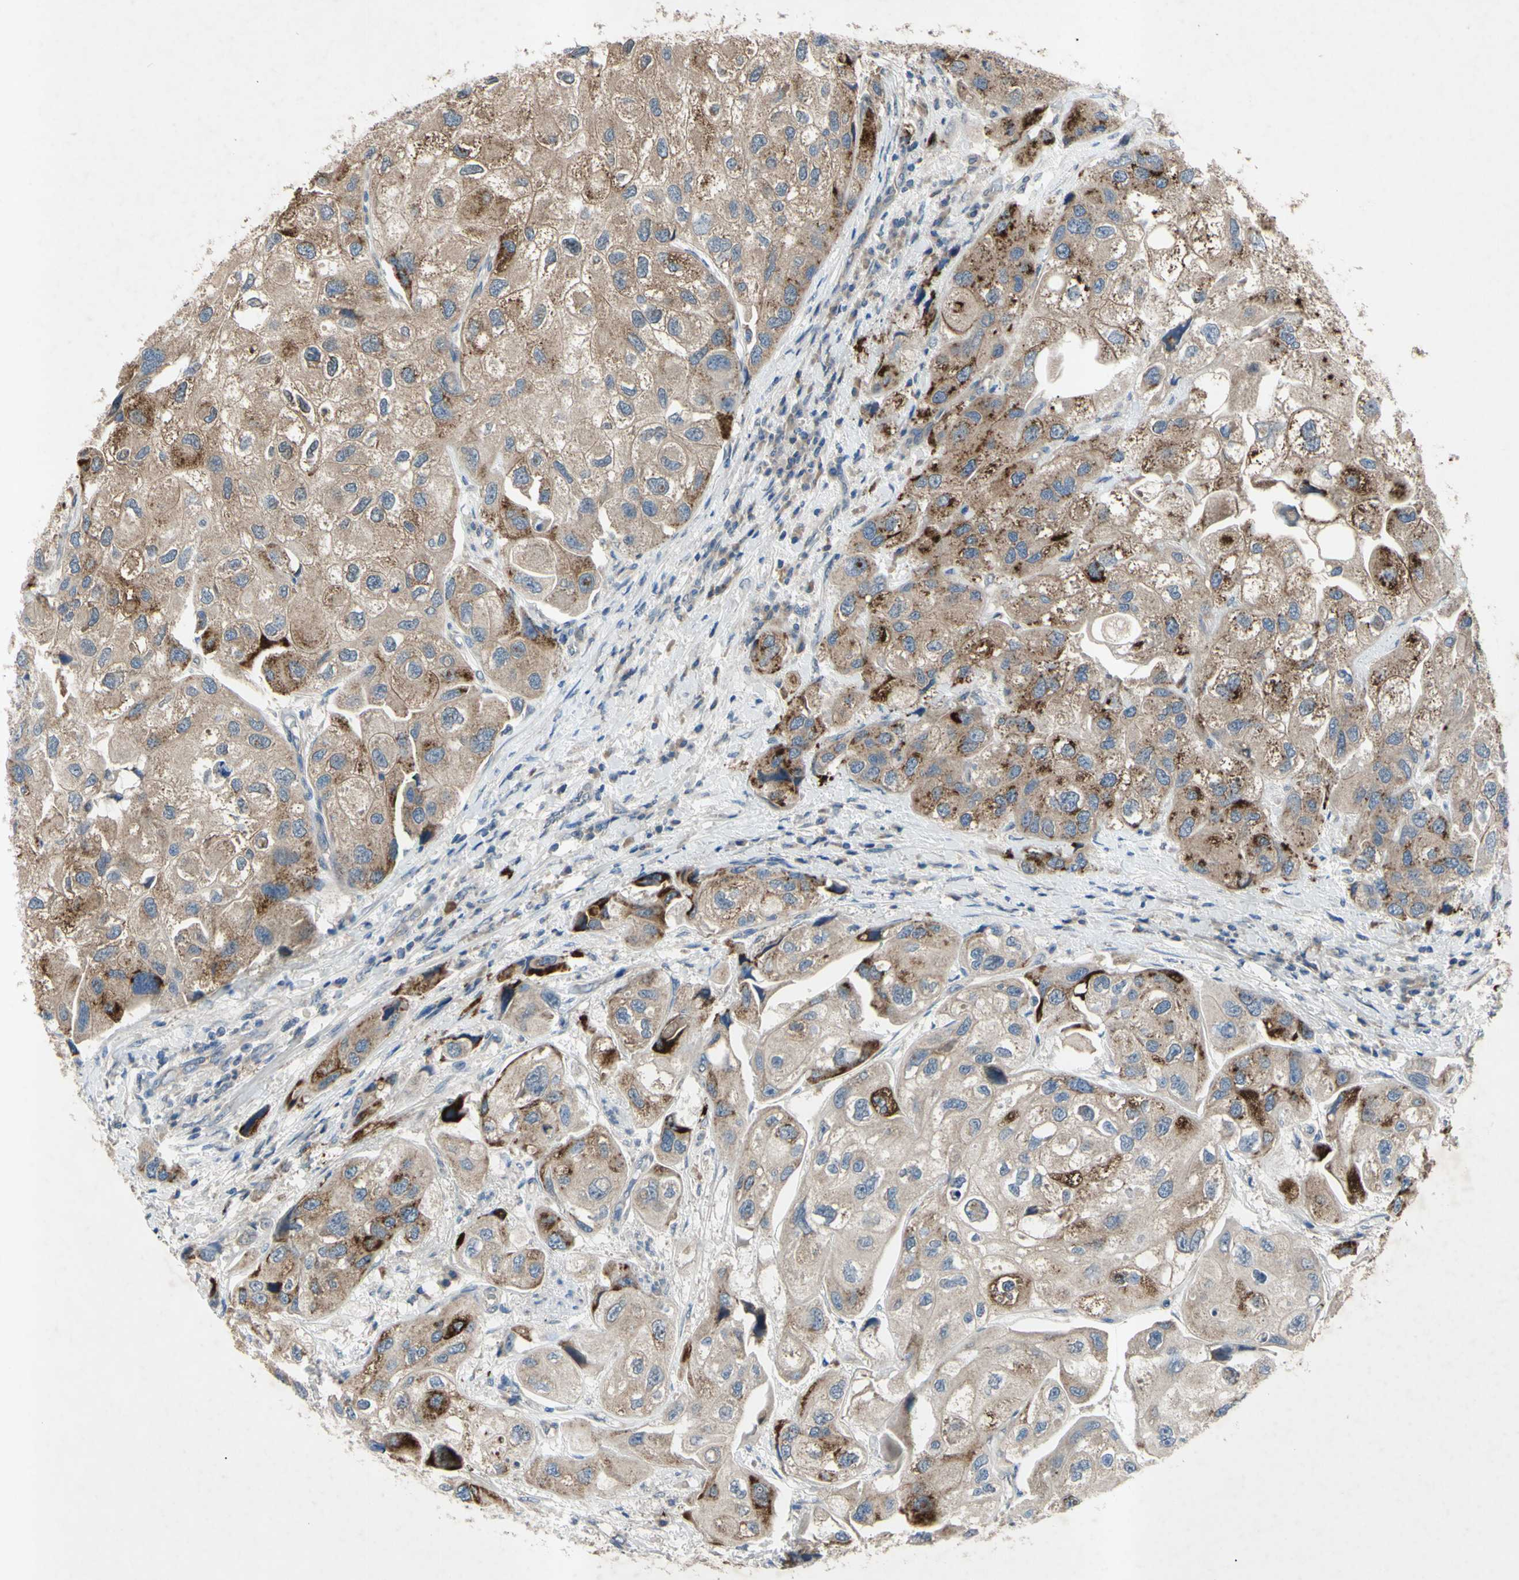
{"staining": {"intensity": "moderate", "quantity": ">75%", "location": "cytoplasmic/membranous"}, "tissue": "urothelial cancer", "cell_type": "Tumor cells", "image_type": "cancer", "snomed": [{"axis": "morphology", "description": "Urothelial carcinoma, High grade"}, {"axis": "topography", "description": "Urinary bladder"}], "caption": "Immunohistochemical staining of urothelial carcinoma (high-grade) displays medium levels of moderate cytoplasmic/membranous protein expression in about >75% of tumor cells.", "gene": "HILPDA", "patient": {"sex": "female", "age": 64}}